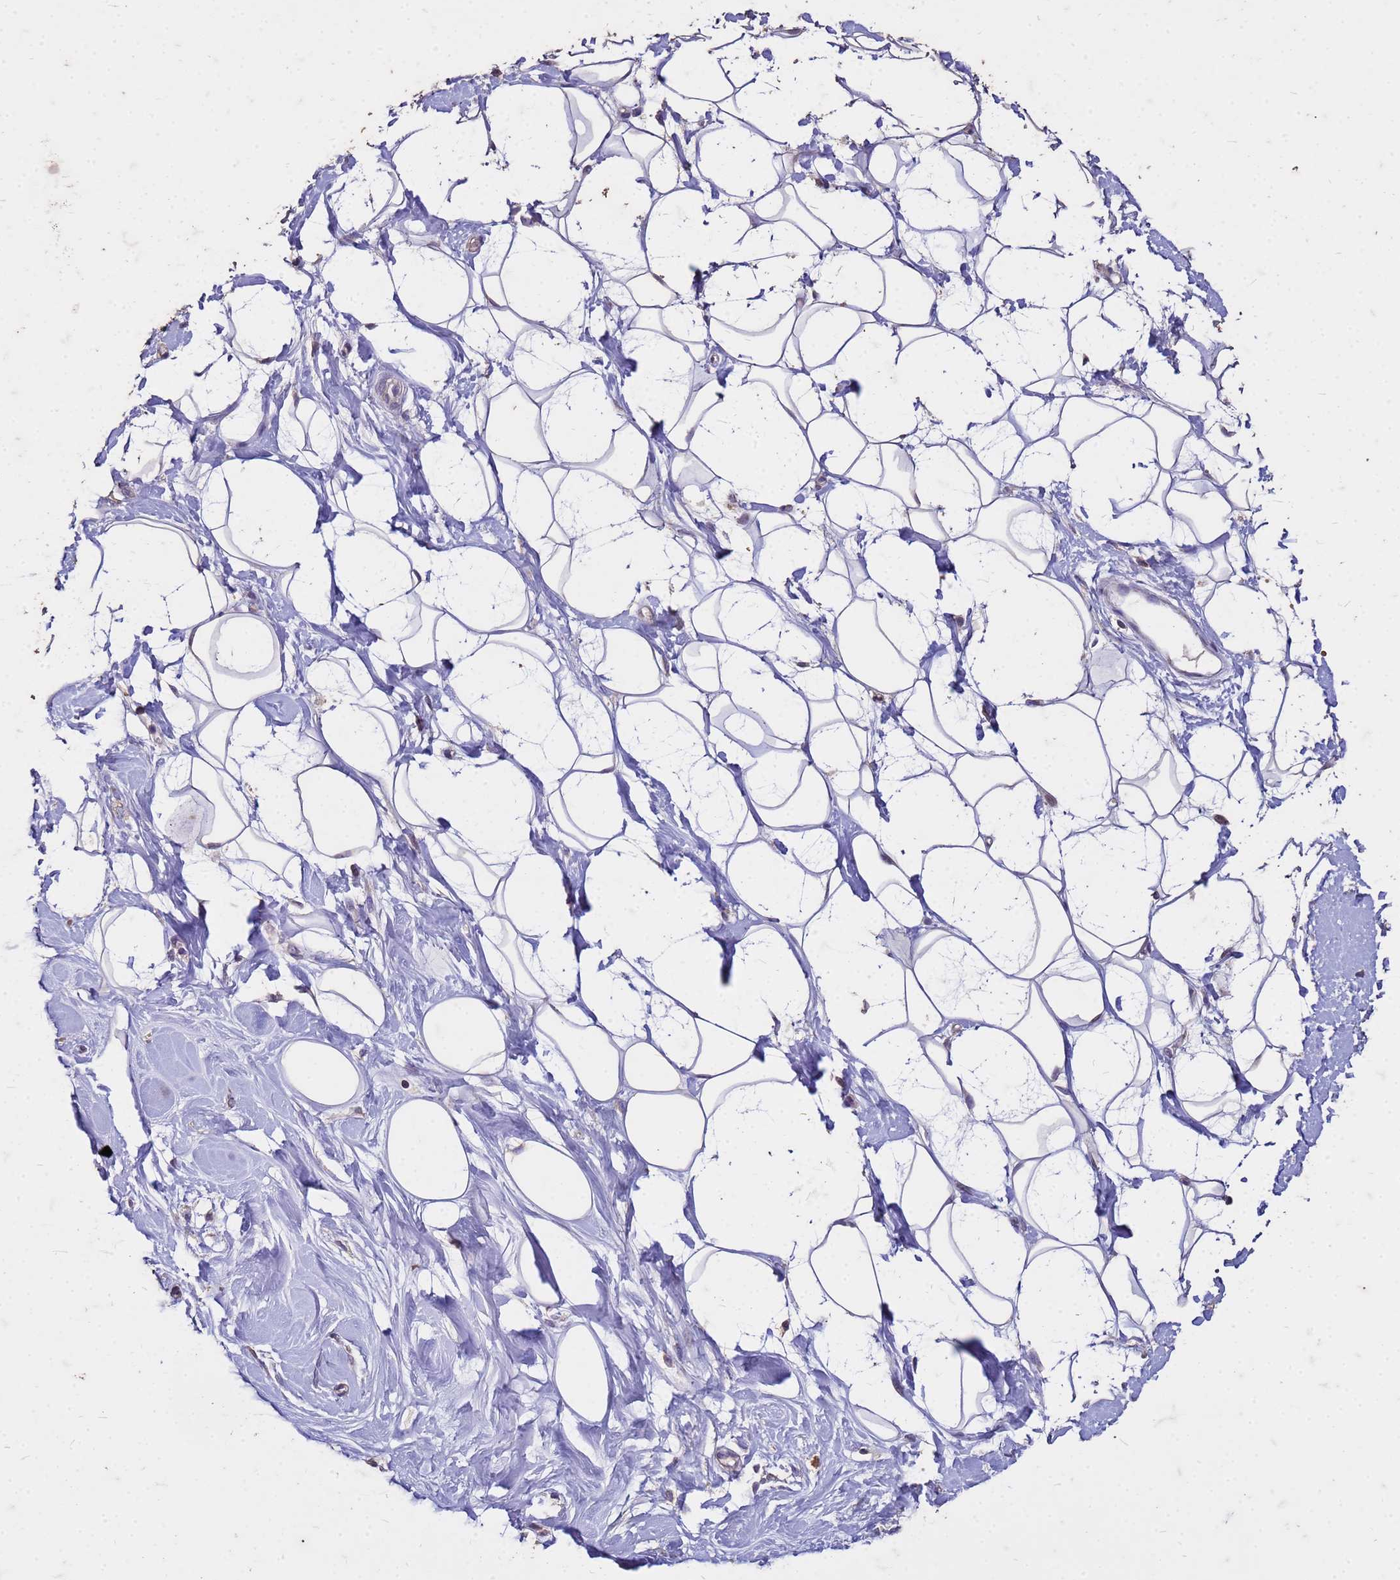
{"staining": {"intensity": "negative", "quantity": "none", "location": "none"}, "tissue": "adipose tissue", "cell_type": "Adipocytes", "image_type": "normal", "snomed": [{"axis": "morphology", "description": "Normal tissue, NOS"}, {"axis": "topography", "description": "Breast"}], "caption": "Protein analysis of normal adipose tissue exhibits no significant expression in adipocytes. (DAB (3,3'-diaminobenzidine) immunohistochemistry (IHC), high magnification).", "gene": "FAM184B", "patient": {"sex": "female", "age": 26}}